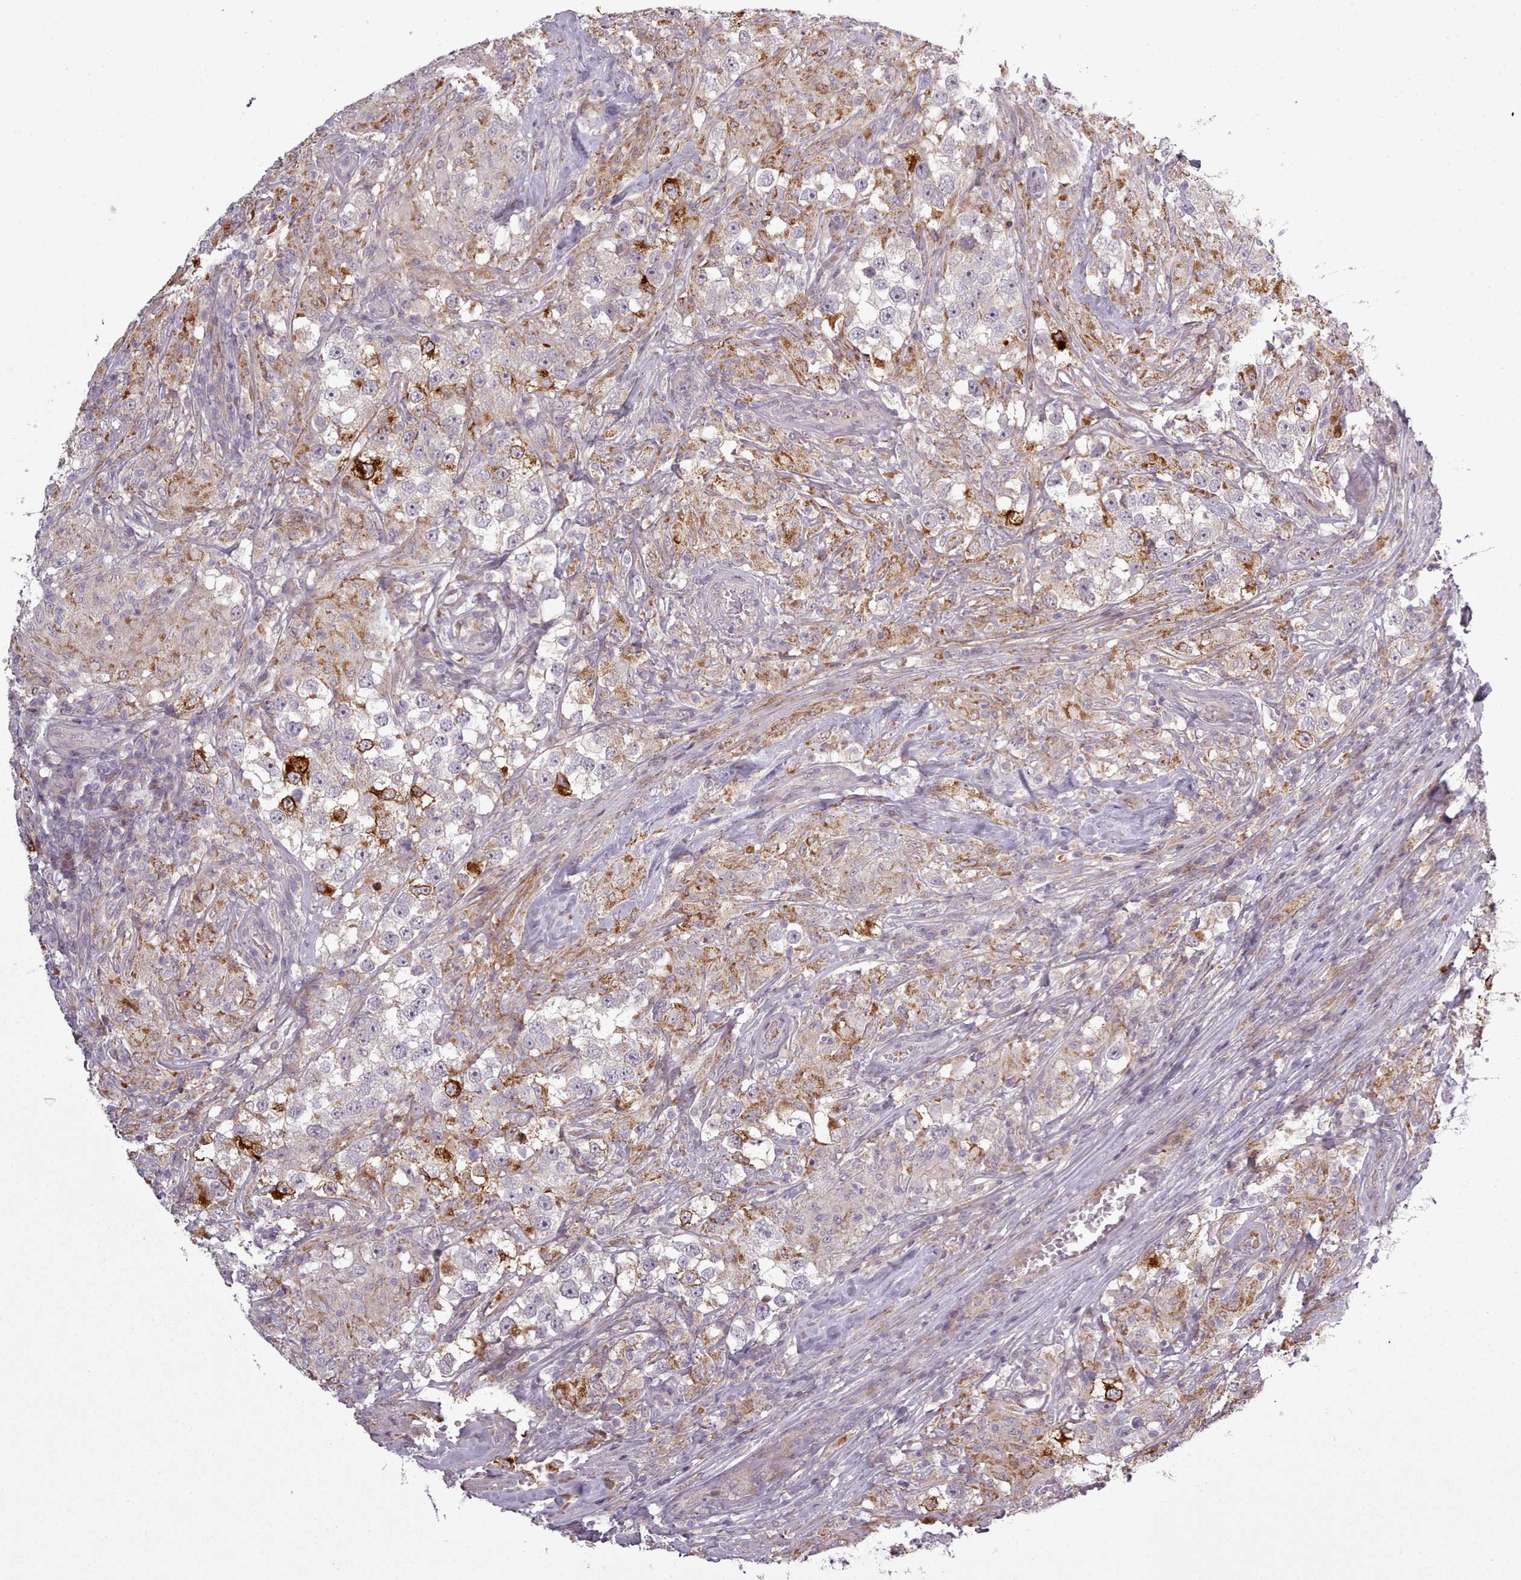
{"staining": {"intensity": "strong", "quantity": "<25%", "location": "cytoplasmic/membranous"}, "tissue": "testis cancer", "cell_type": "Tumor cells", "image_type": "cancer", "snomed": [{"axis": "morphology", "description": "Seminoma, NOS"}, {"axis": "topography", "description": "Testis"}], "caption": "About <25% of tumor cells in human testis cancer (seminoma) exhibit strong cytoplasmic/membranous protein staining as visualized by brown immunohistochemical staining.", "gene": "LEFTY2", "patient": {"sex": "male", "age": 46}}